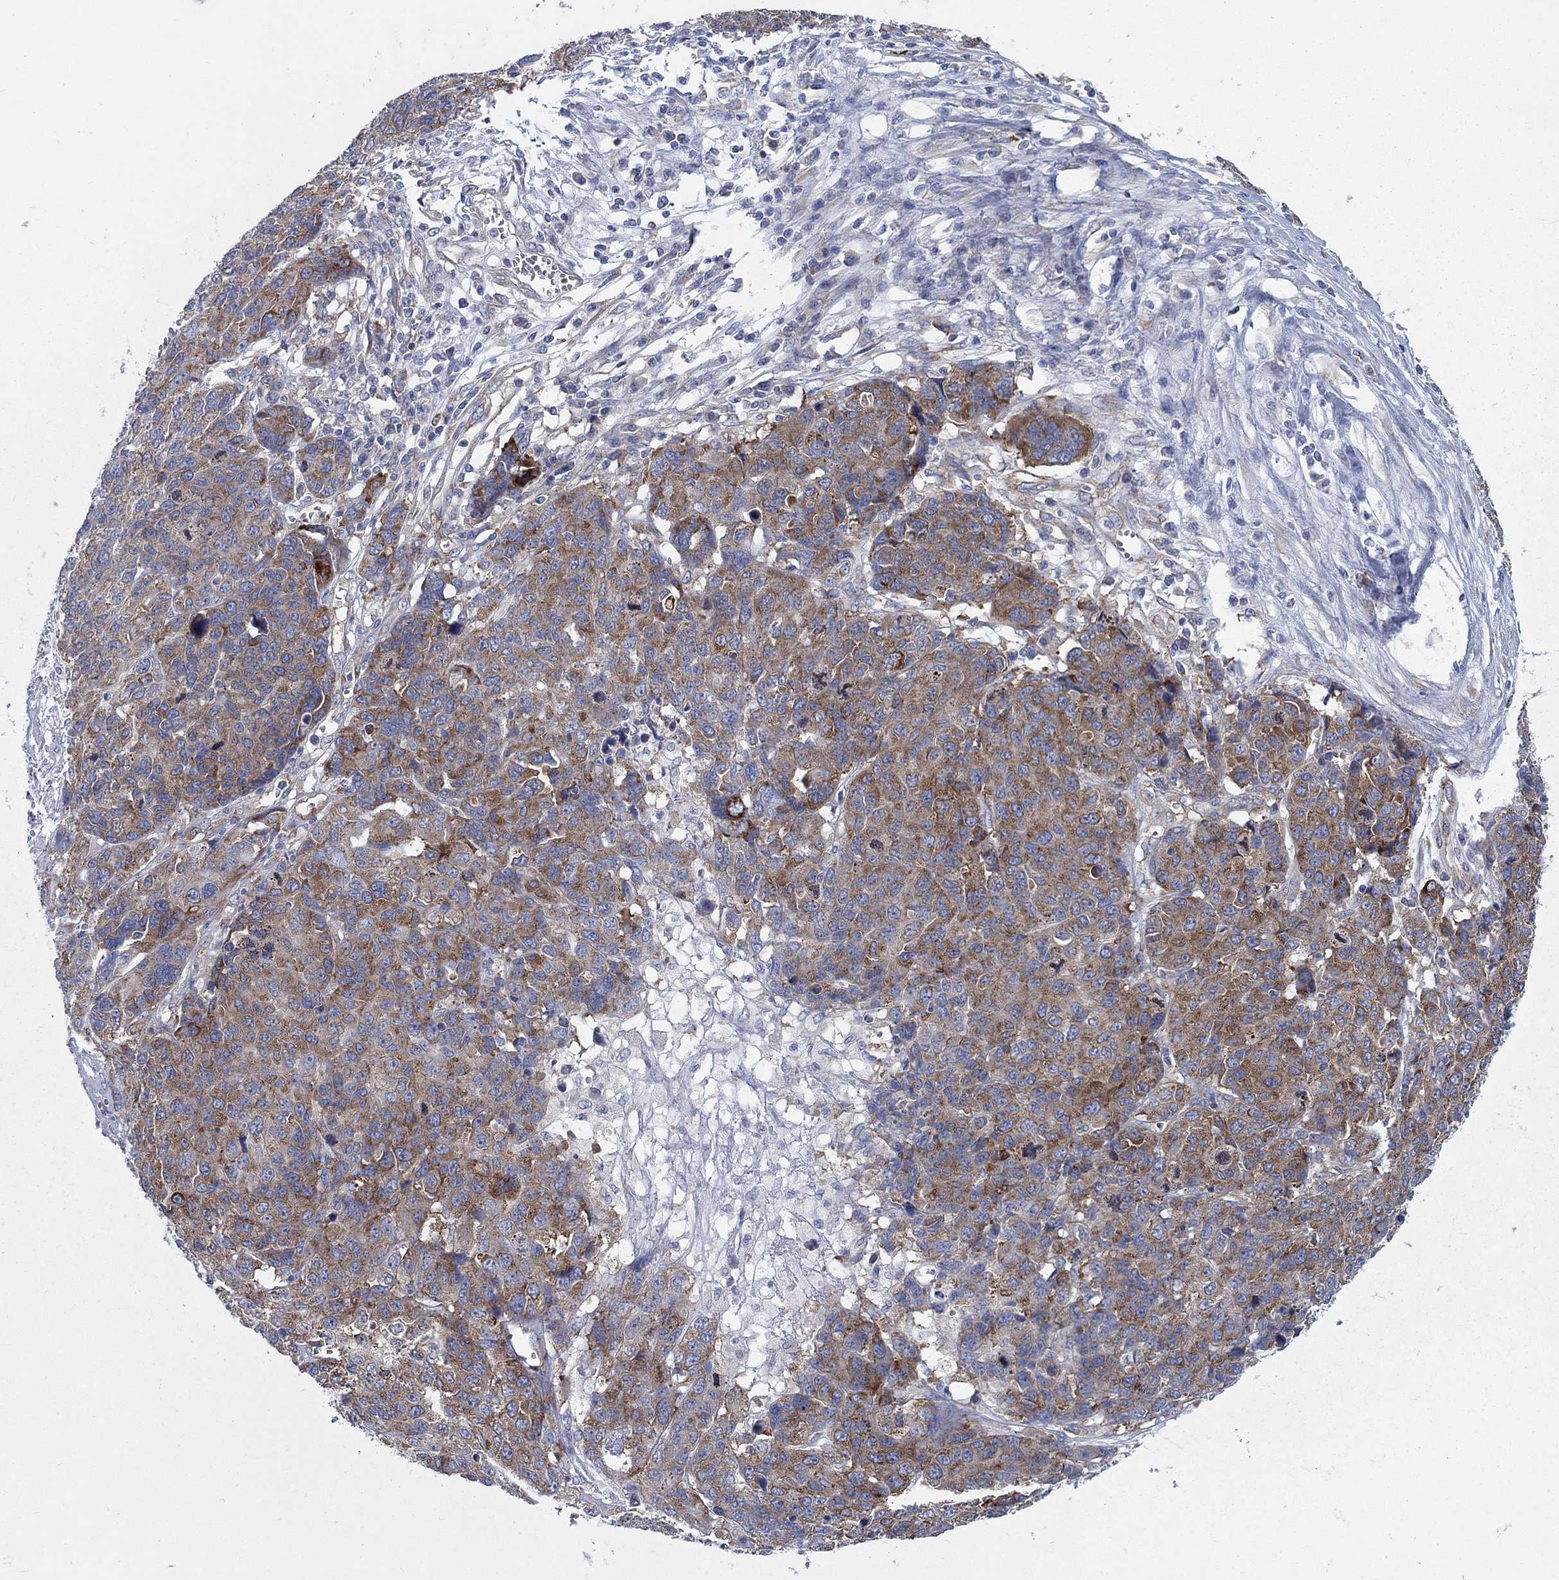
{"staining": {"intensity": "strong", "quantity": "<25%", "location": "cytoplasmic/membranous"}, "tissue": "ovarian cancer", "cell_type": "Tumor cells", "image_type": "cancer", "snomed": [{"axis": "morphology", "description": "Cystadenocarcinoma, serous, NOS"}, {"axis": "topography", "description": "Ovary"}], "caption": "Strong cytoplasmic/membranous protein positivity is identified in about <25% of tumor cells in serous cystadenocarcinoma (ovarian). The staining was performed using DAB (3,3'-diaminobenzidine), with brown indicating positive protein expression. Nuclei are stained blue with hematoxylin.", "gene": "TMEM59", "patient": {"sex": "female", "age": 87}}